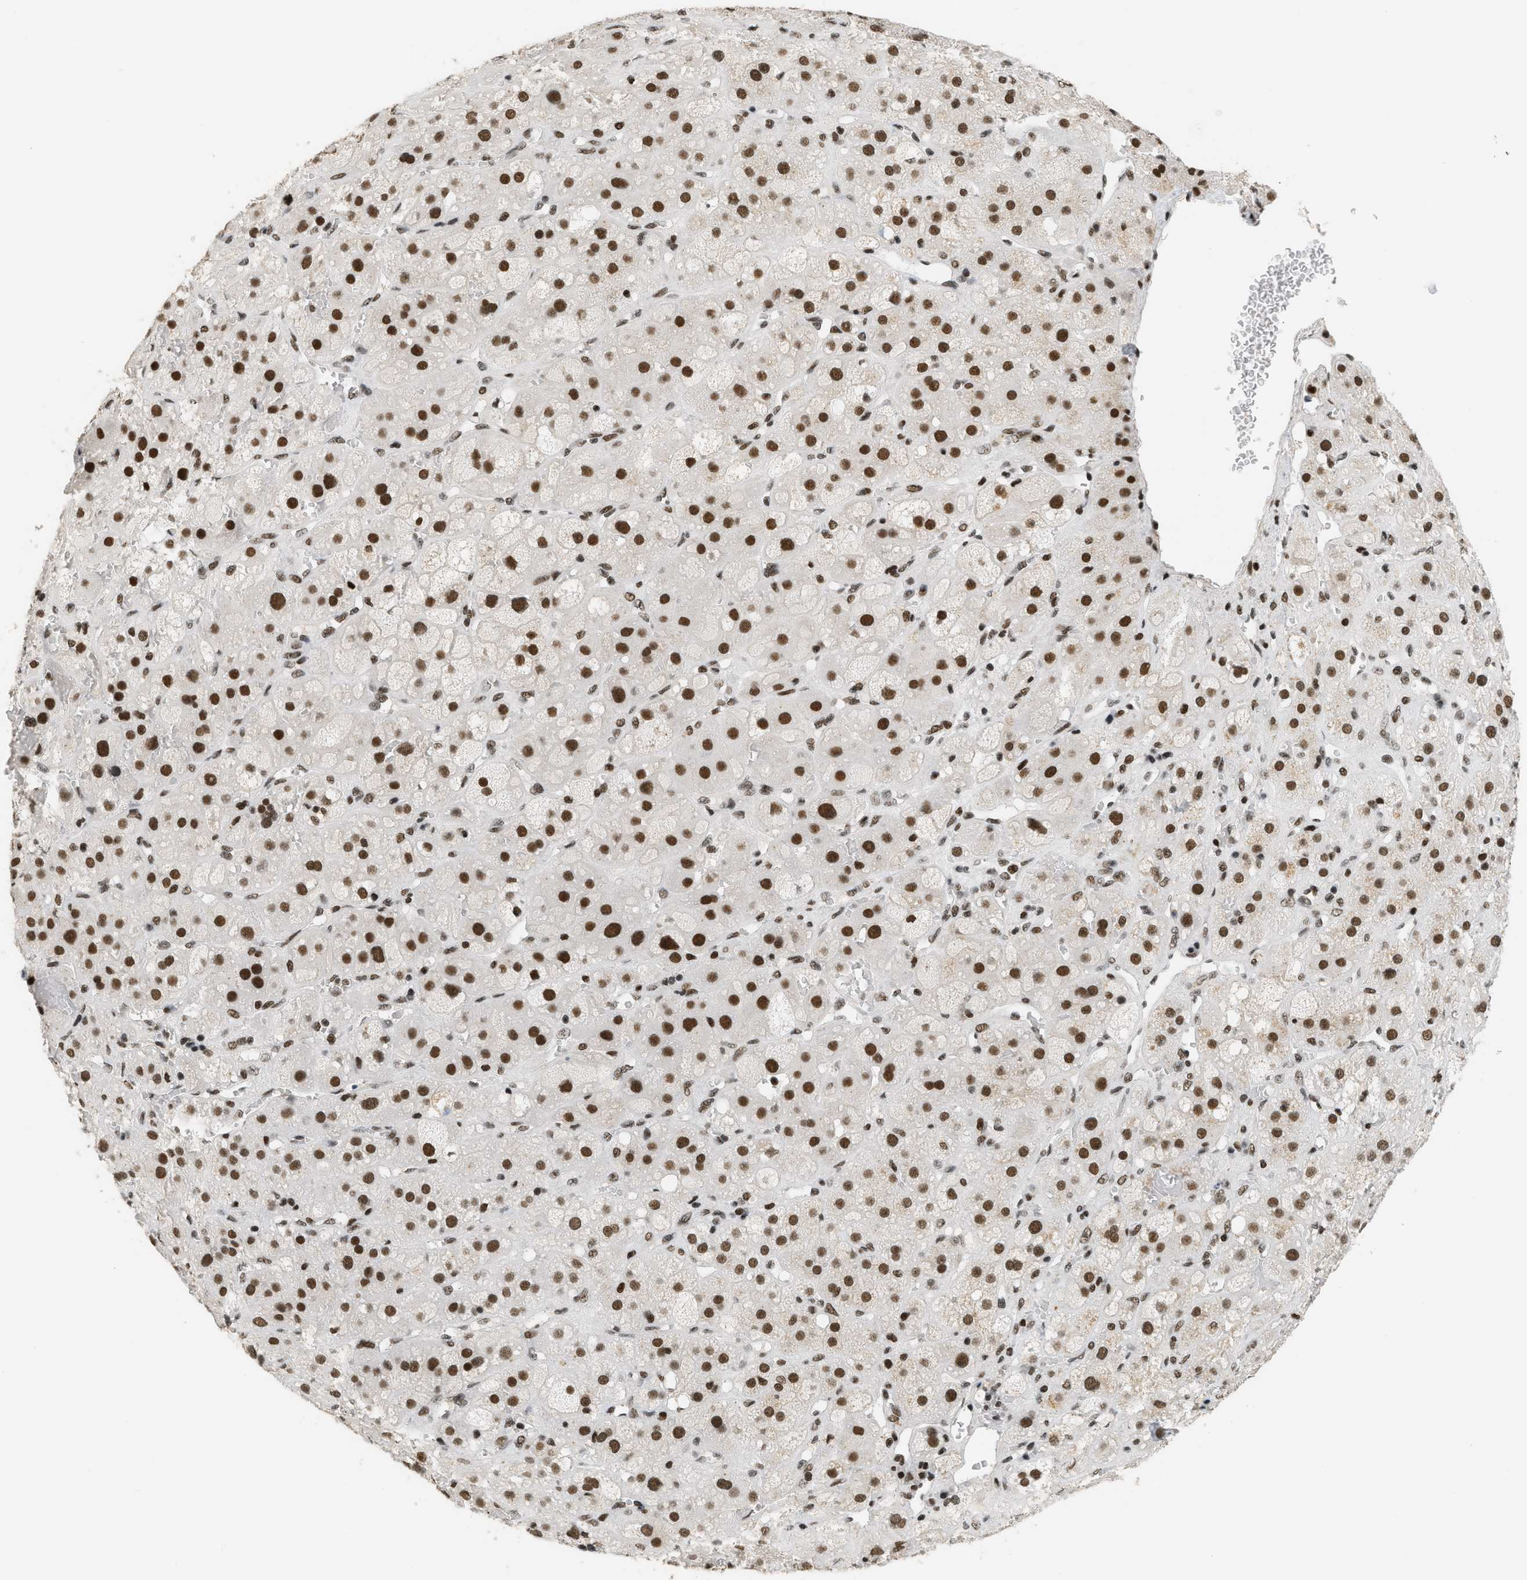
{"staining": {"intensity": "strong", "quantity": ">75%", "location": "nuclear"}, "tissue": "adrenal gland", "cell_type": "Glandular cells", "image_type": "normal", "snomed": [{"axis": "morphology", "description": "Normal tissue, NOS"}, {"axis": "topography", "description": "Adrenal gland"}], "caption": "Adrenal gland stained for a protein shows strong nuclear positivity in glandular cells. The protein of interest is shown in brown color, while the nuclei are stained blue.", "gene": "SMARCB1", "patient": {"sex": "female", "age": 47}}